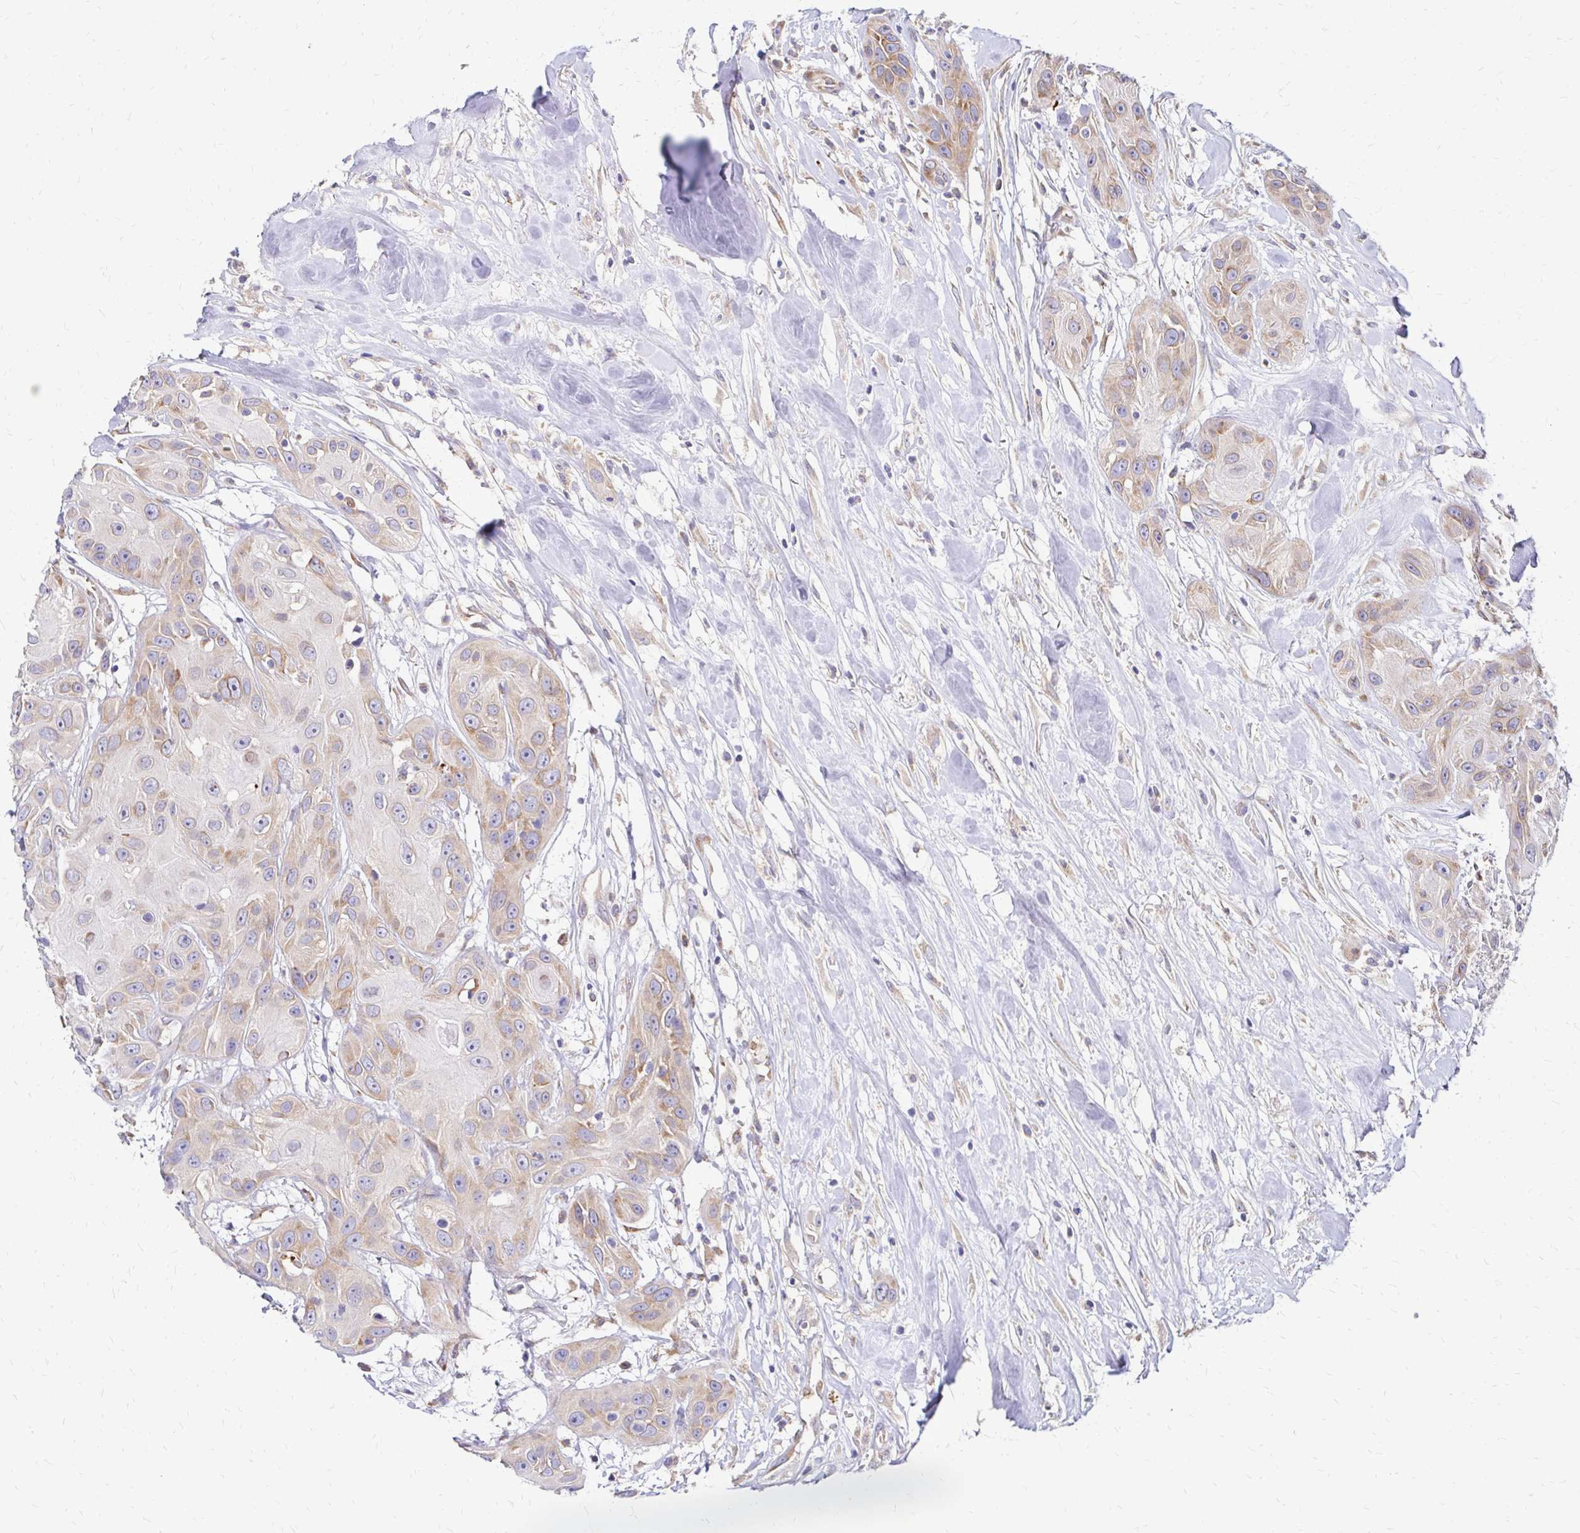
{"staining": {"intensity": "weak", "quantity": "25%-75%", "location": "cytoplasmic/membranous"}, "tissue": "head and neck cancer", "cell_type": "Tumor cells", "image_type": "cancer", "snomed": [{"axis": "morphology", "description": "Squamous cell carcinoma, NOS"}, {"axis": "topography", "description": "Oral tissue"}, {"axis": "topography", "description": "Head-Neck"}], "caption": "The photomicrograph demonstrates a brown stain indicating the presence of a protein in the cytoplasmic/membranous of tumor cells in head and neck cancer (squamous cell carcinoma).", "gene": "IDUA", "patient": {"sex": "male", "age": 77}}